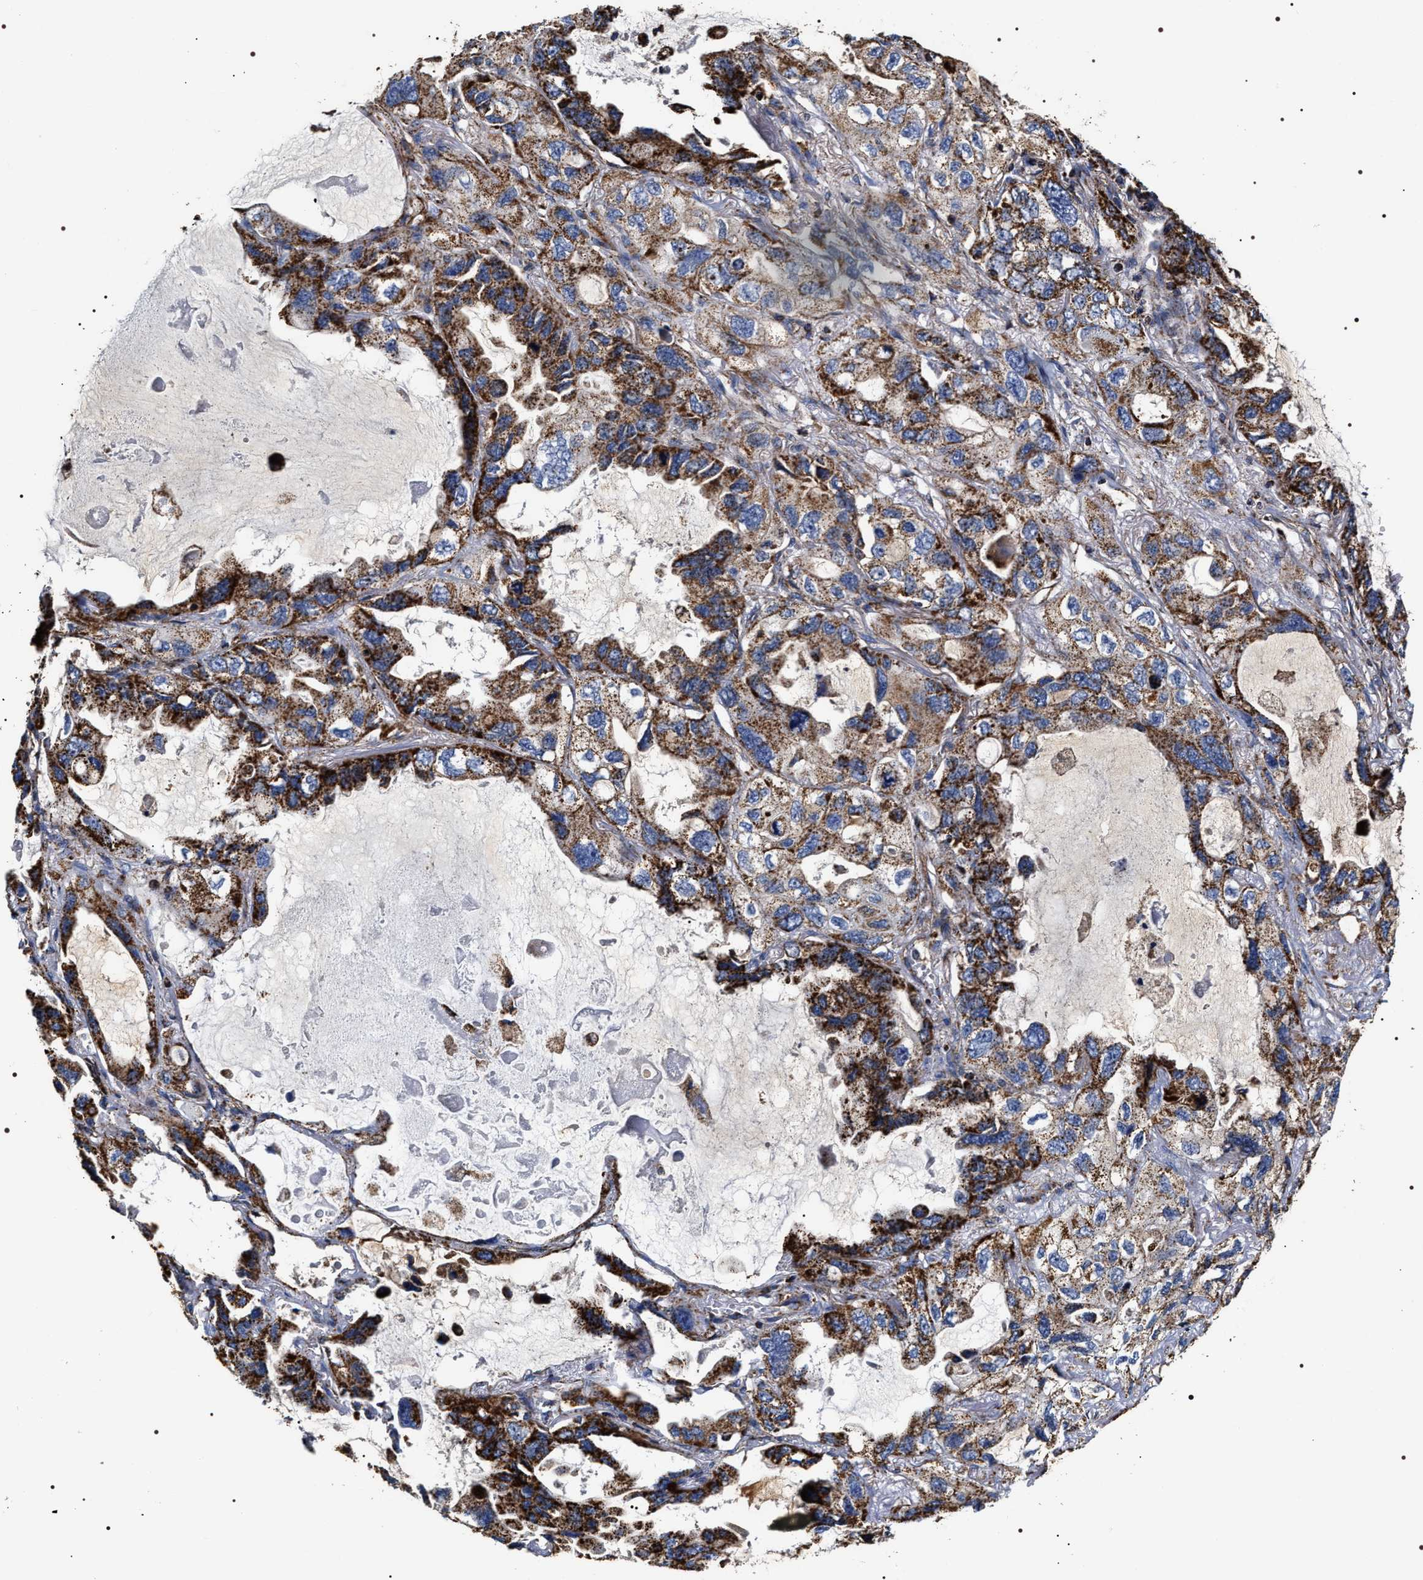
{"staining": {"intensity": "strong", "quantity": ">75%", "location": "cytoplasmic/membranous"}, "tissue": "lung cancer", "cell_type": "Tumor cells", "image_type": "cancer", "snomed": [{"axis": "morphology", "description": "Squamous cell carcinoma, NOS"}, {"axis": "topography", "description": "Lung"}], "caption": "Lung squamous cell carcinoma stained for a protein (brown) demonstrates strong cytoplasmic/membranous positive expression in approximately >75% of tumor cells.", "gene": "COG5", "patient": {"sex": "female", "age": 73}}